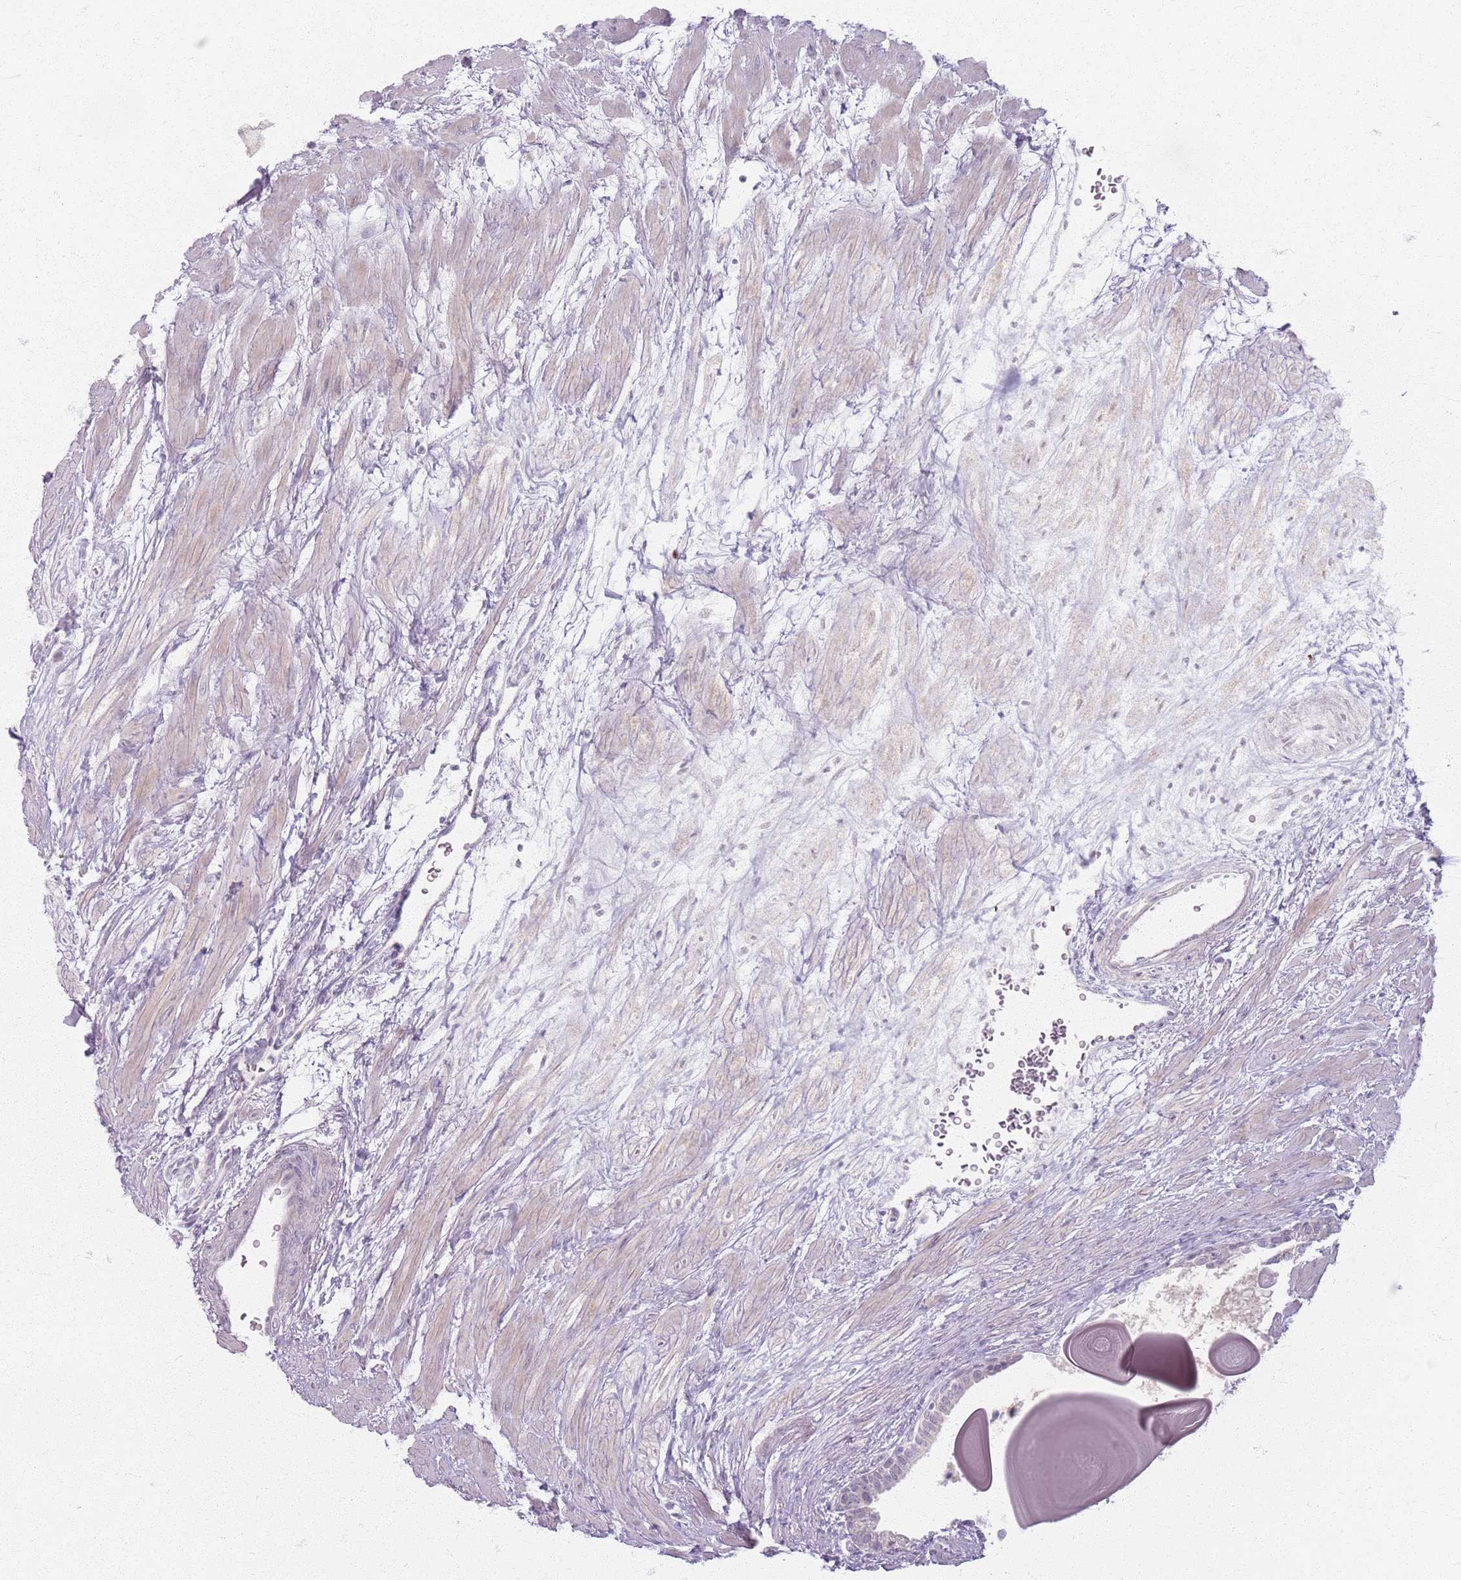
{"staining": {"intensity": "negative", "quantity": "none", "location": "none"}, "tissue": "prostate", "cell_type": "Glandular cells", "image_type": "normal", "snomed": [{"axis": "morphology", "description": "Normal tissue, NOS"}, {"axis": "topography", "description": "Prostate"}], "caption": "The IHC photomicrograph has no significant staining in glandular cells of prostate. (DAB (3,3'-diaminobenzidine) immunohistochemistry (IHC), high magnification).", "gene": "CRIPT", "patient": {"sex": "male", "age": 48}}